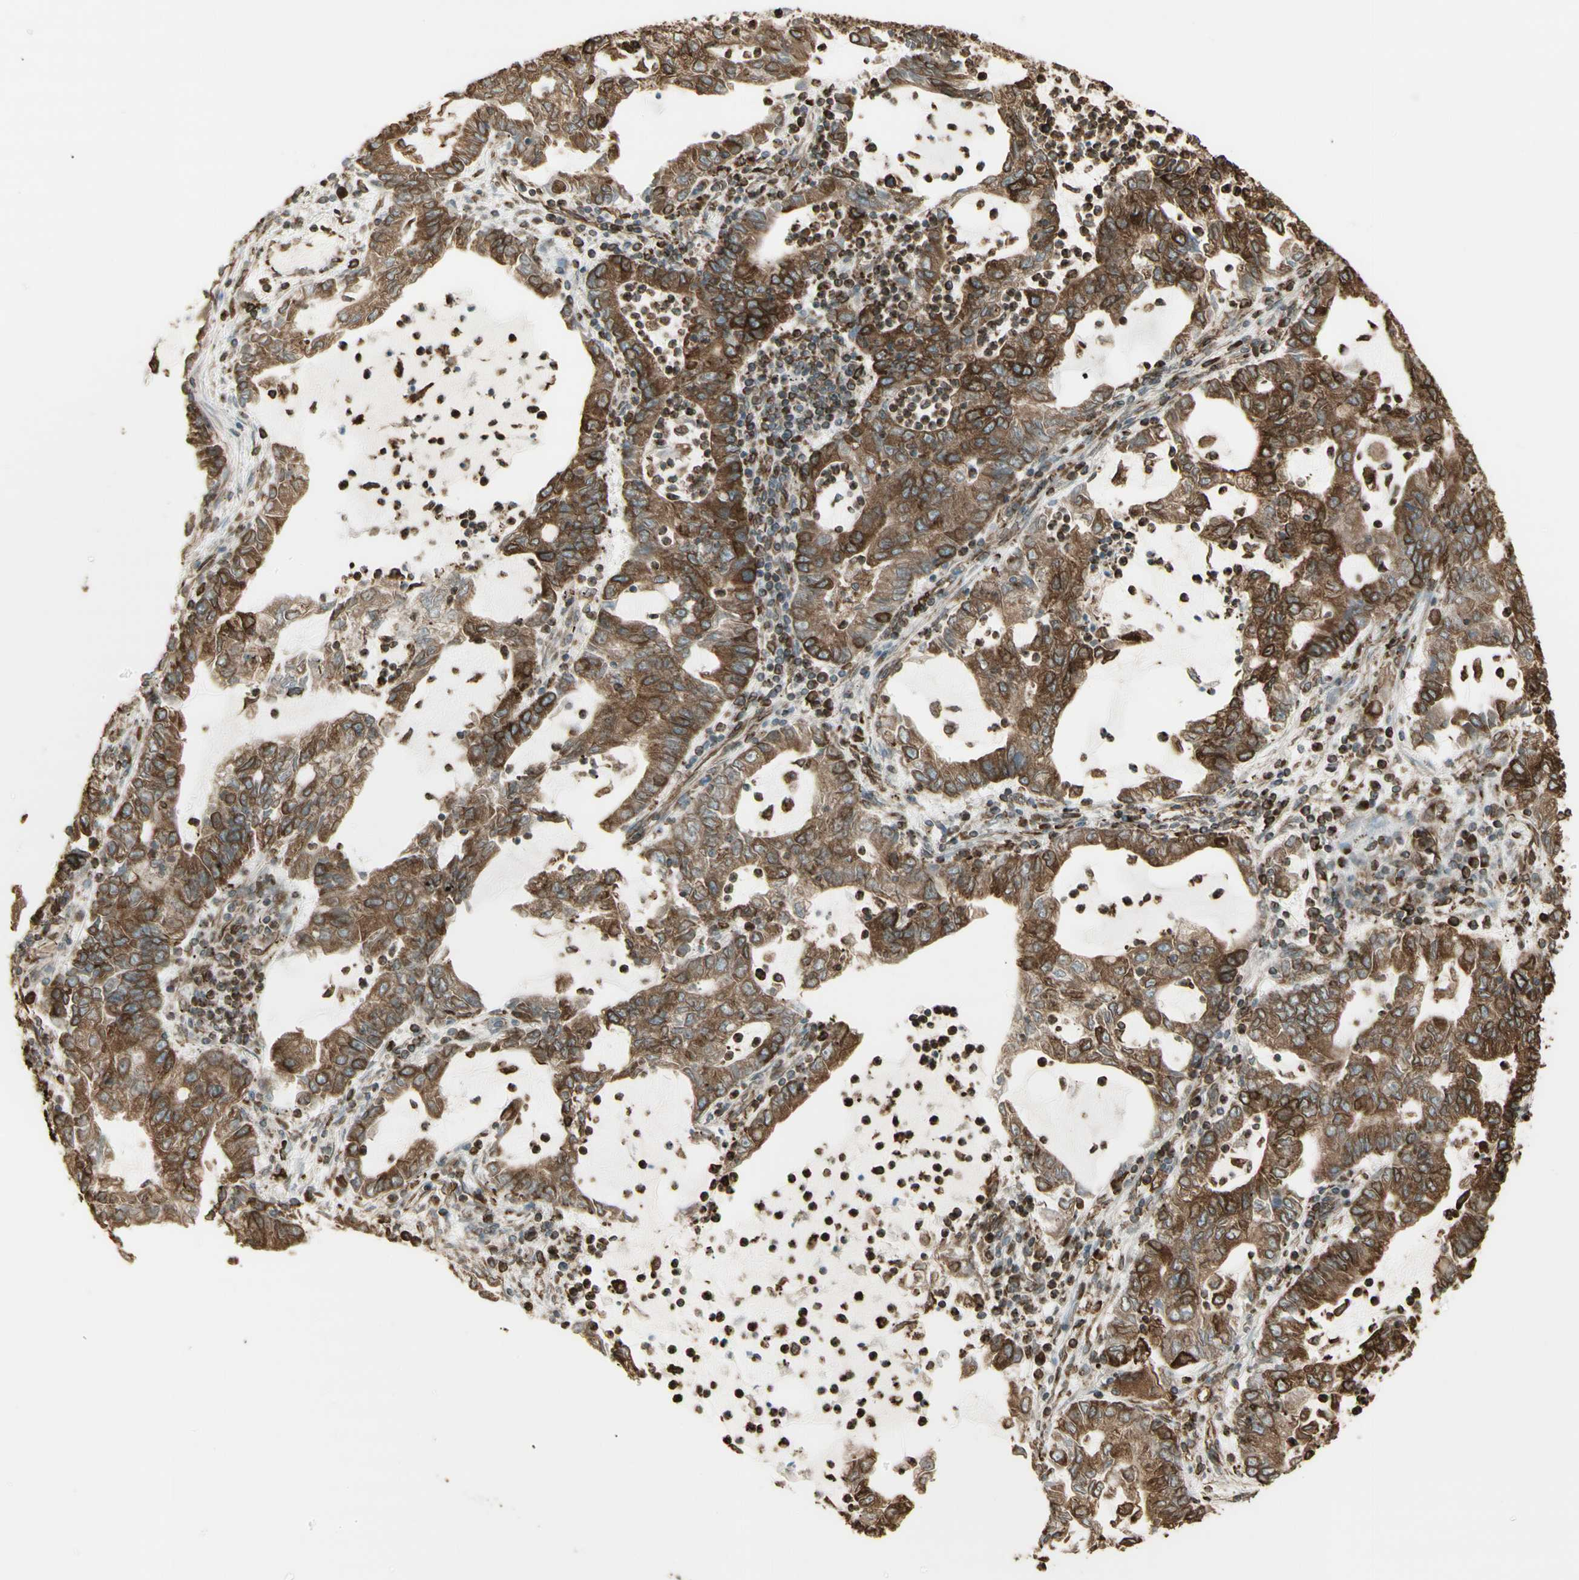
{"staining": {"intensity": "moderate", "quantity": ">75%", "location": "cytoplasmic/membranous"}, "tissue": "lung cancer", "cell_type": "Tumor cells", "image_type": "cancer", "snomed": [{"axis": "morphology", "description": "Adenocarcinoma, NOS"}, {"axis": "topography", "description": "Lung"}], "caption": "Immunohistochemistry (IHC) image of human adenocarcinoma (lung) stained for a protein (brown), which exhibits medium levels of moderate cytoplasmic/membranous expression in about >75% of tumor cells.", "gene": "CANX", "patient": {"sex": "female", "age": 51}}